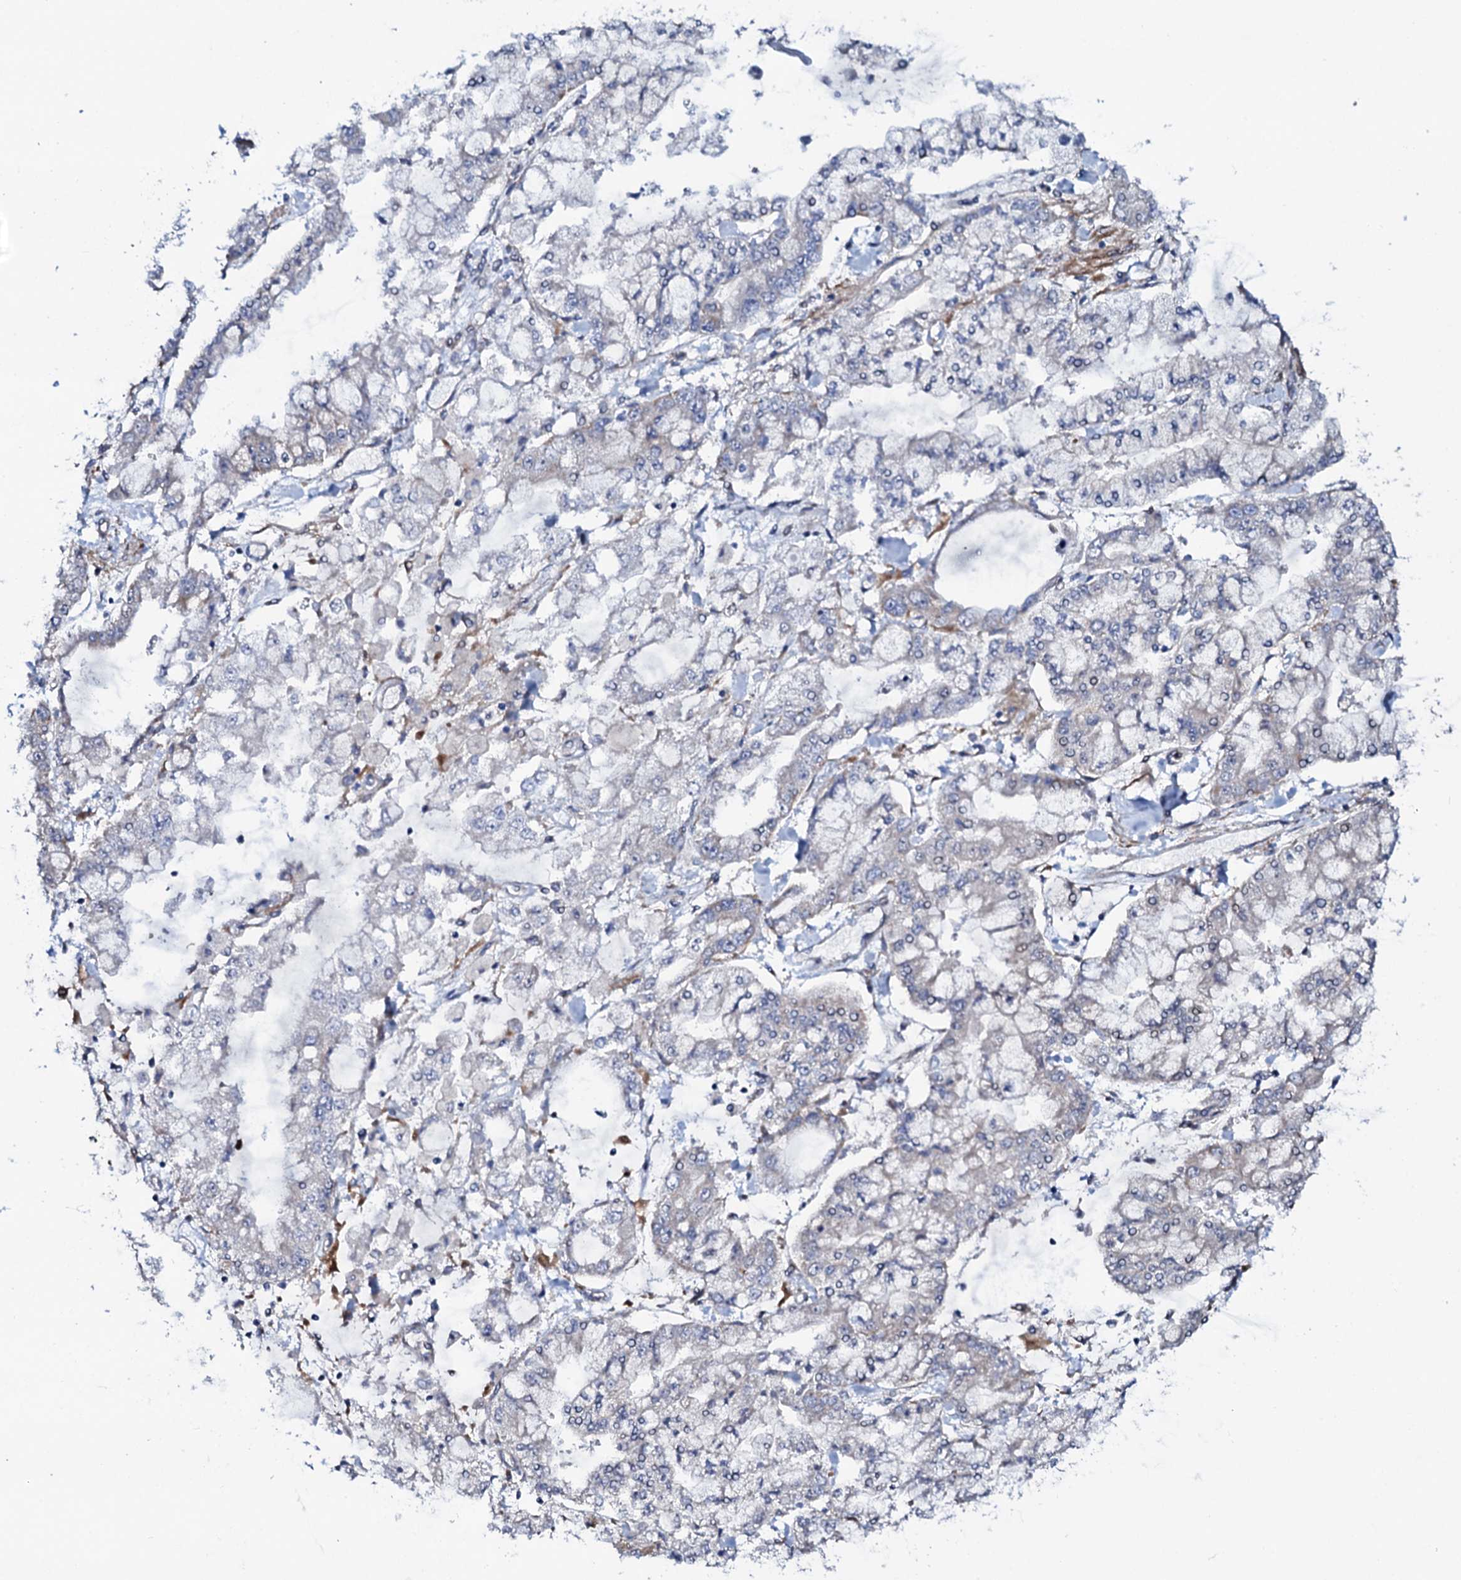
{"staining": {"intensity": "negative", "quantity": "none", "location": "none"}, "tissue": "stomach cancer", "cell_type": "Tumor cells", "image_type": "cancer", "snomed": [{"axis": "morphology", "description": "Normal tissue, NOS"}, {"axis": "morphology", "description": "Adenocarcinoma, NOS"}, {"axis": "topography", "description": "Stomach, upper"}, {"axis": "topography", "description": "Stomach"}], "caption": "Stomach cancer was stained to show a protein in brown. There is no significant staining in tumor cells.", "gene": "PPP1R3D", "patient": {"sex": "male", "age": 76}}